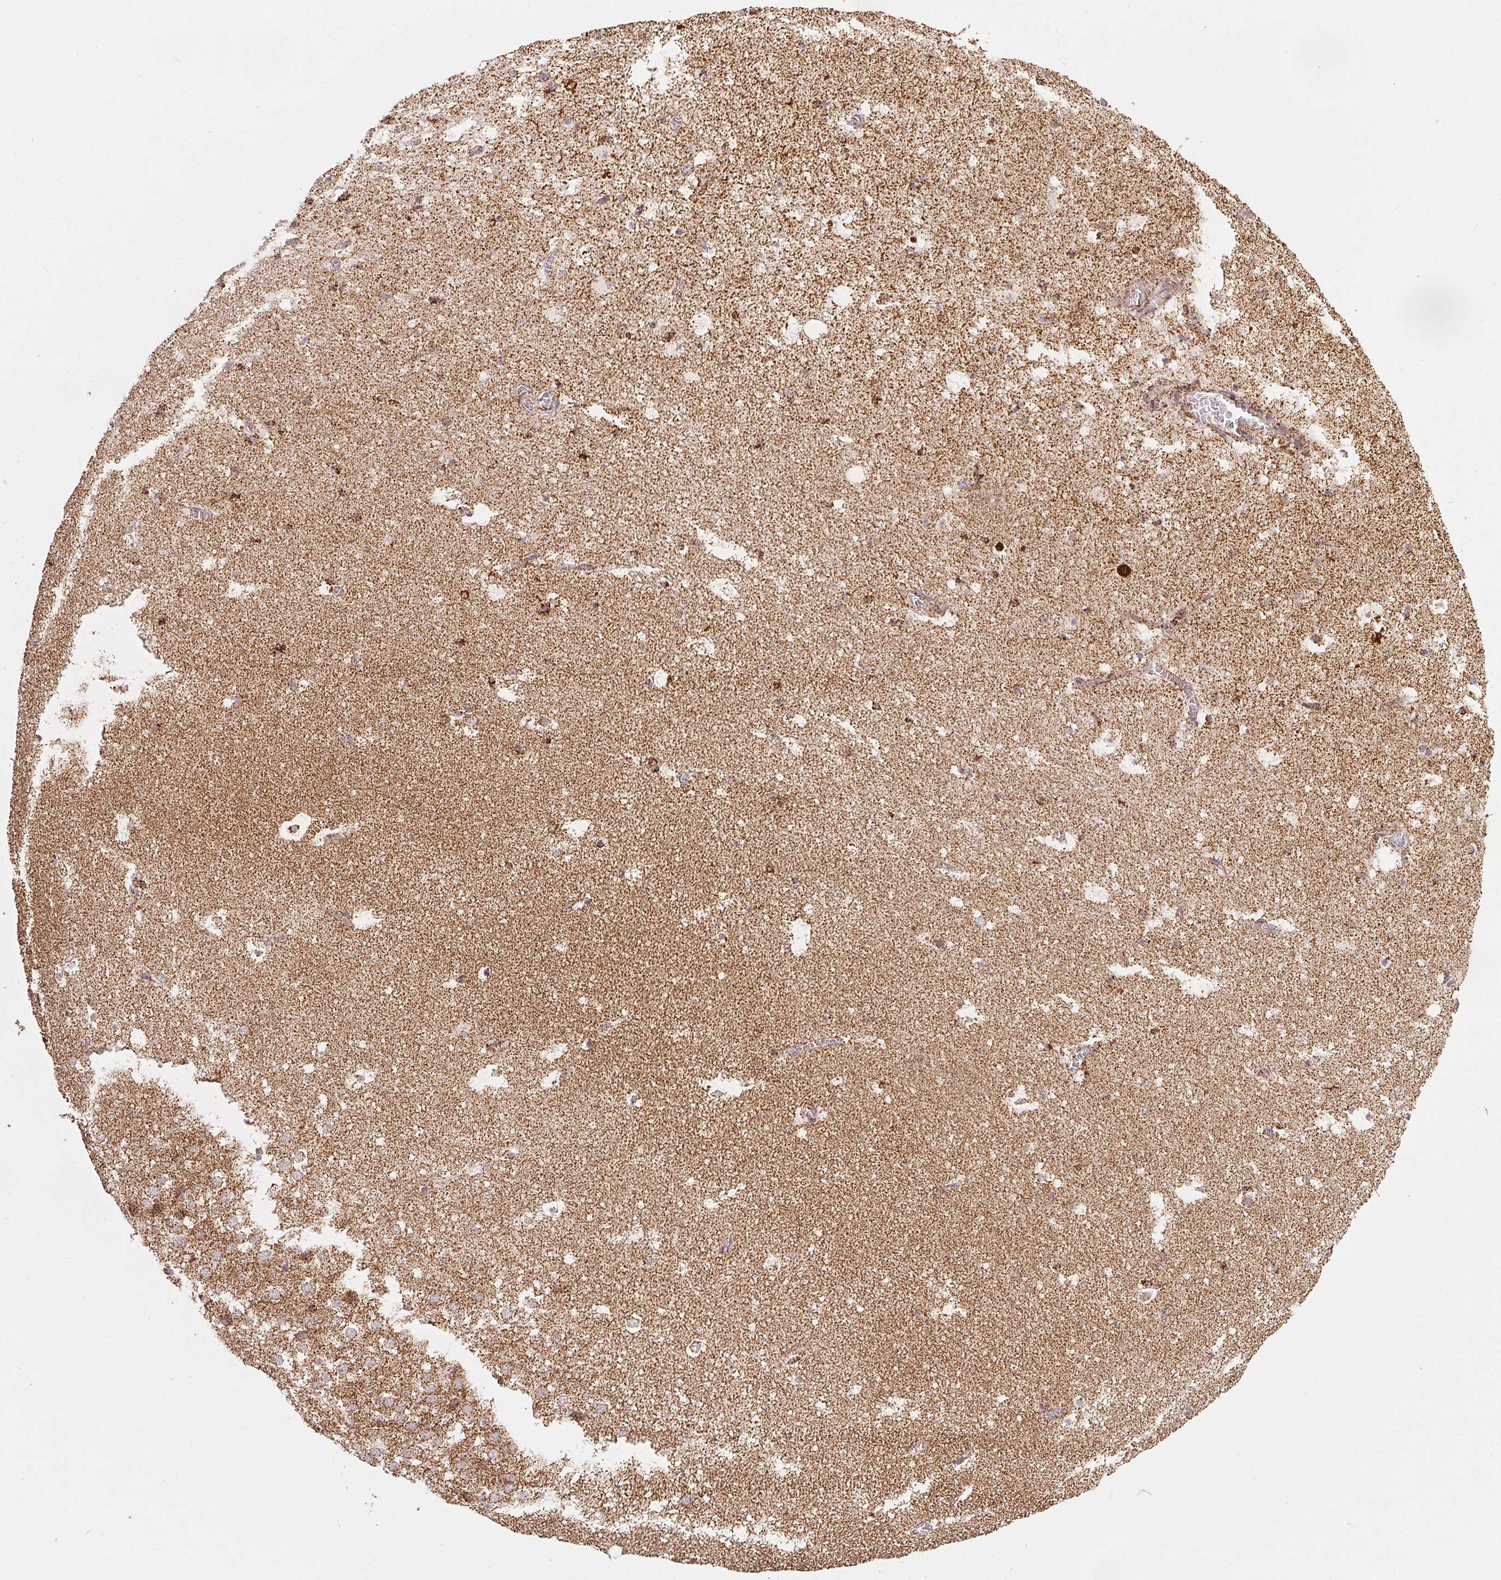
{"staining": {"intensity": "strong", "quantity": "25%-75%", "location": "cytoplasmic/membranous"}, "tissue": "hippocampus", "cell_type": "Glial cells", "image_type": "normal", "snomed": [{"axis": "morphology", "description": "Normal tissue, NOS"}, {"axis": "topography", "description": "Hippocampus"}], "caption": "Hippocampus was stained to show a protein in brown. There is high levels of strong cytoplasmic/membranous positivity in approximately 25%-75% of glial cells.", "gene": "SDHB", "patient": {"sex": "female", "age": 42}}